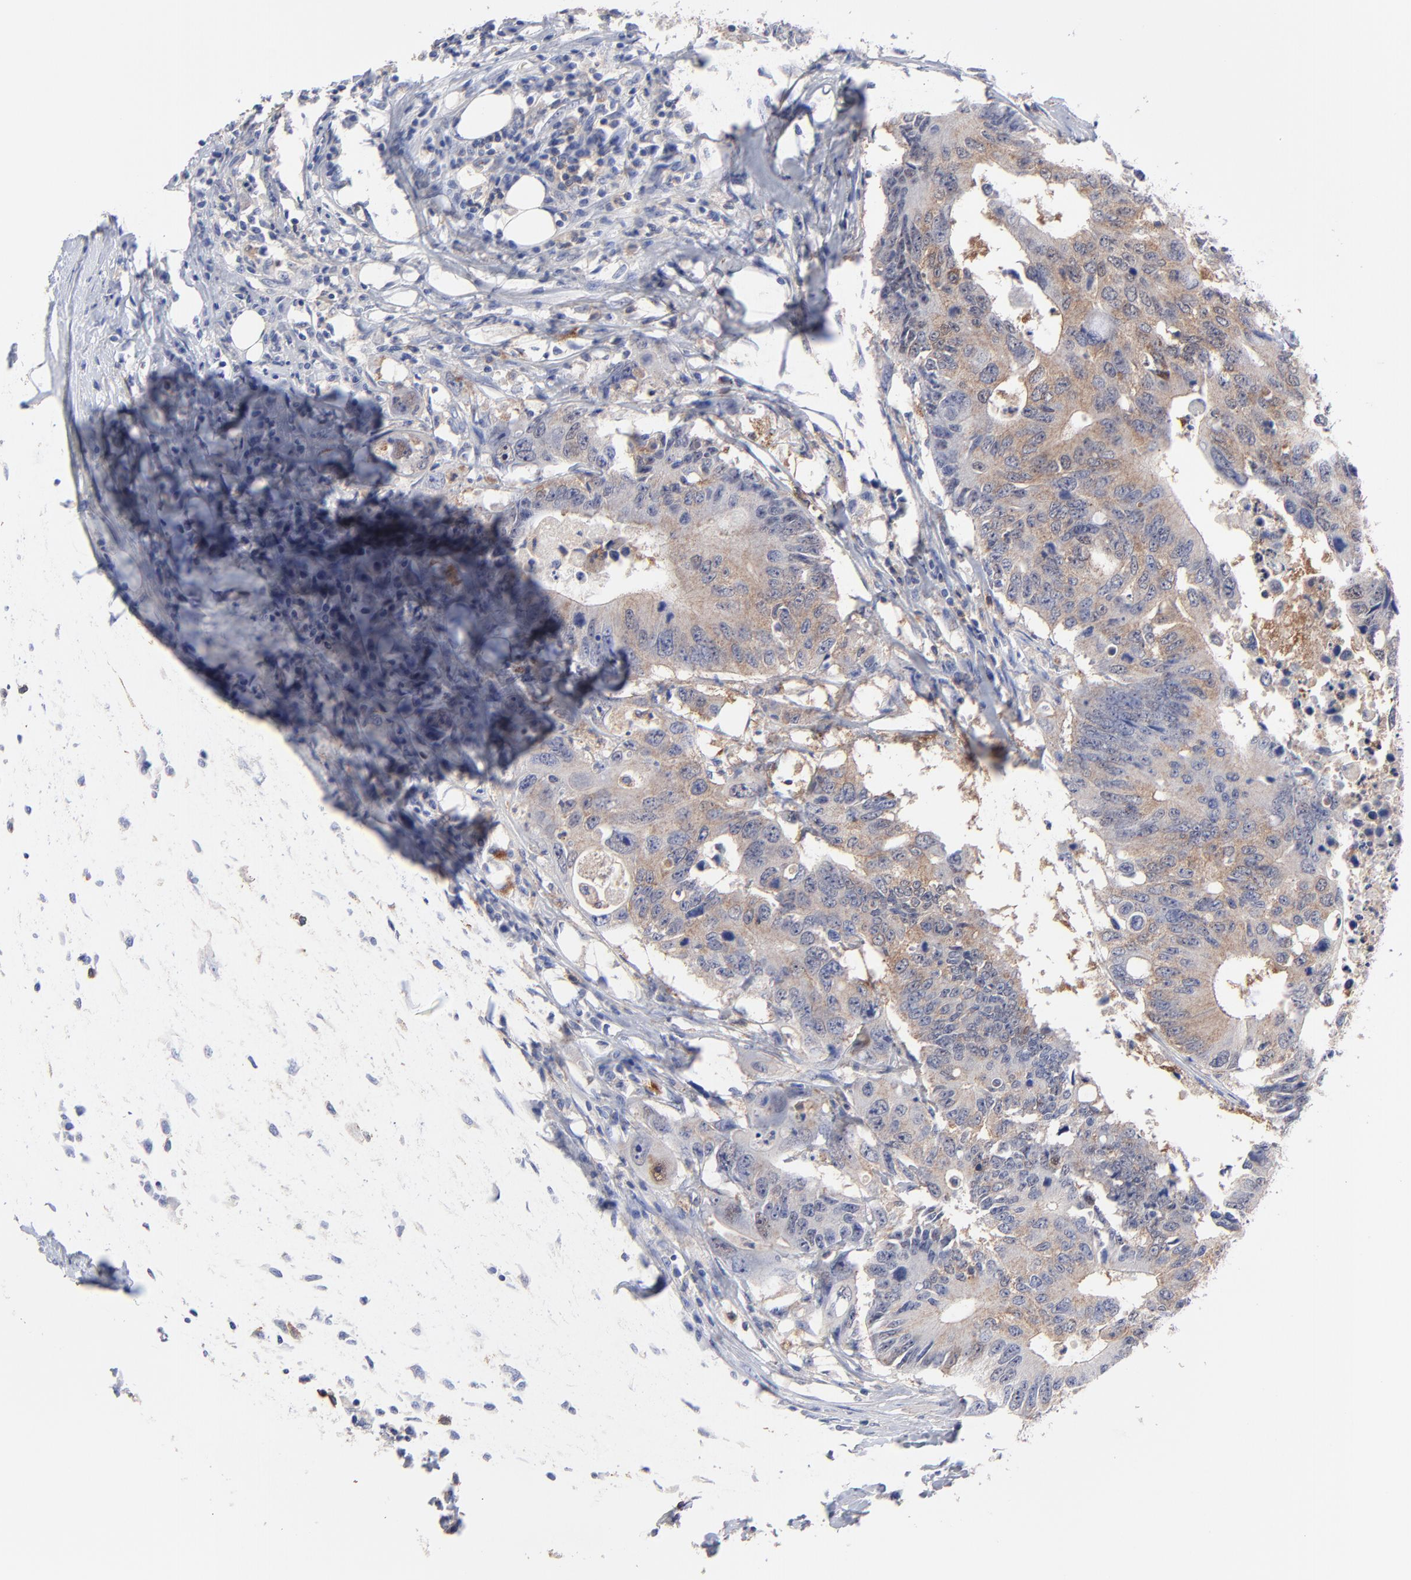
{"staining": {"intensity": "weak", "quantity": "25%-75%", "location": "cytoplasmic/membranous"}, "tissue": "colorectal cancer", "cell_type": "Tumor cells", "image_type": "cancer", "snomed": [{"axis": "morphology", "description": "Adenocarcinoma, NOS"}, {"axis": "topography", "description": "Colon"}], "caption": "Colorectal adenocarcinoma was stained to show a protein in brown. There is low levels of weak cytoplasmic/membranous staining in about 25%-75% of tumor cells.", "gene": "ASL", "patient": {"sex": "male", "age": 71}}